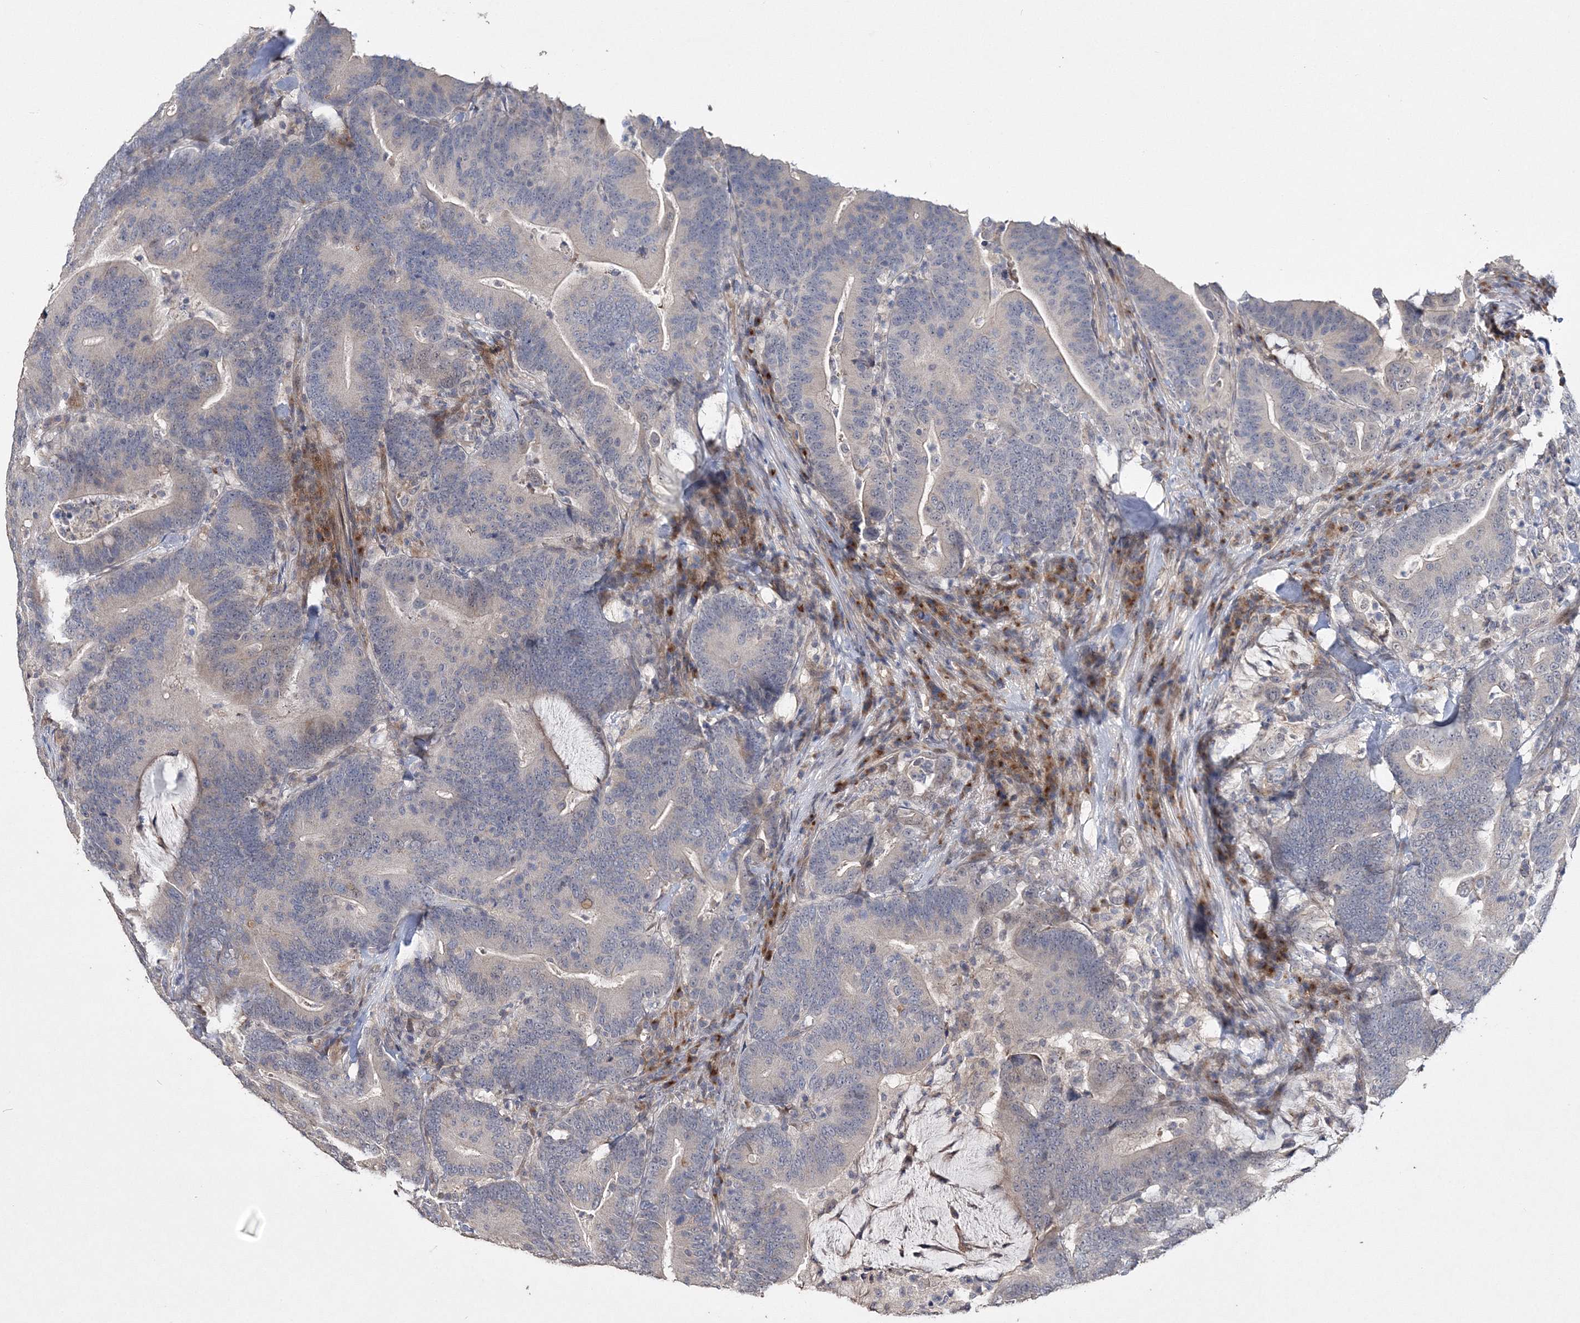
{"staining": {"intensity": "negative", "quantity": "none", "location": "none"}, "tissue": "colorectal cancer", "cell_type": "Tumor cells", "image_type": "cancer", "snomed": [{"axis": "morphology", "description": "Adenocarcinoma, NOS"}, {"axis": "topography", "description": "Colon"}], "caption": "IHC photomicrograph of human adenocarcinoma (colorectal) stained for a protein (brown), which reveals no positivity in tumor cells. The staining was performed using DAB (3,3'-diaminobenzidine) to visualize the protein expression in brown, while the nuclei were stained in blue with hematoxylin (Magnification: 20x).", "gene": "GJB5", "patient": {"sex": "female", "age": 66}}